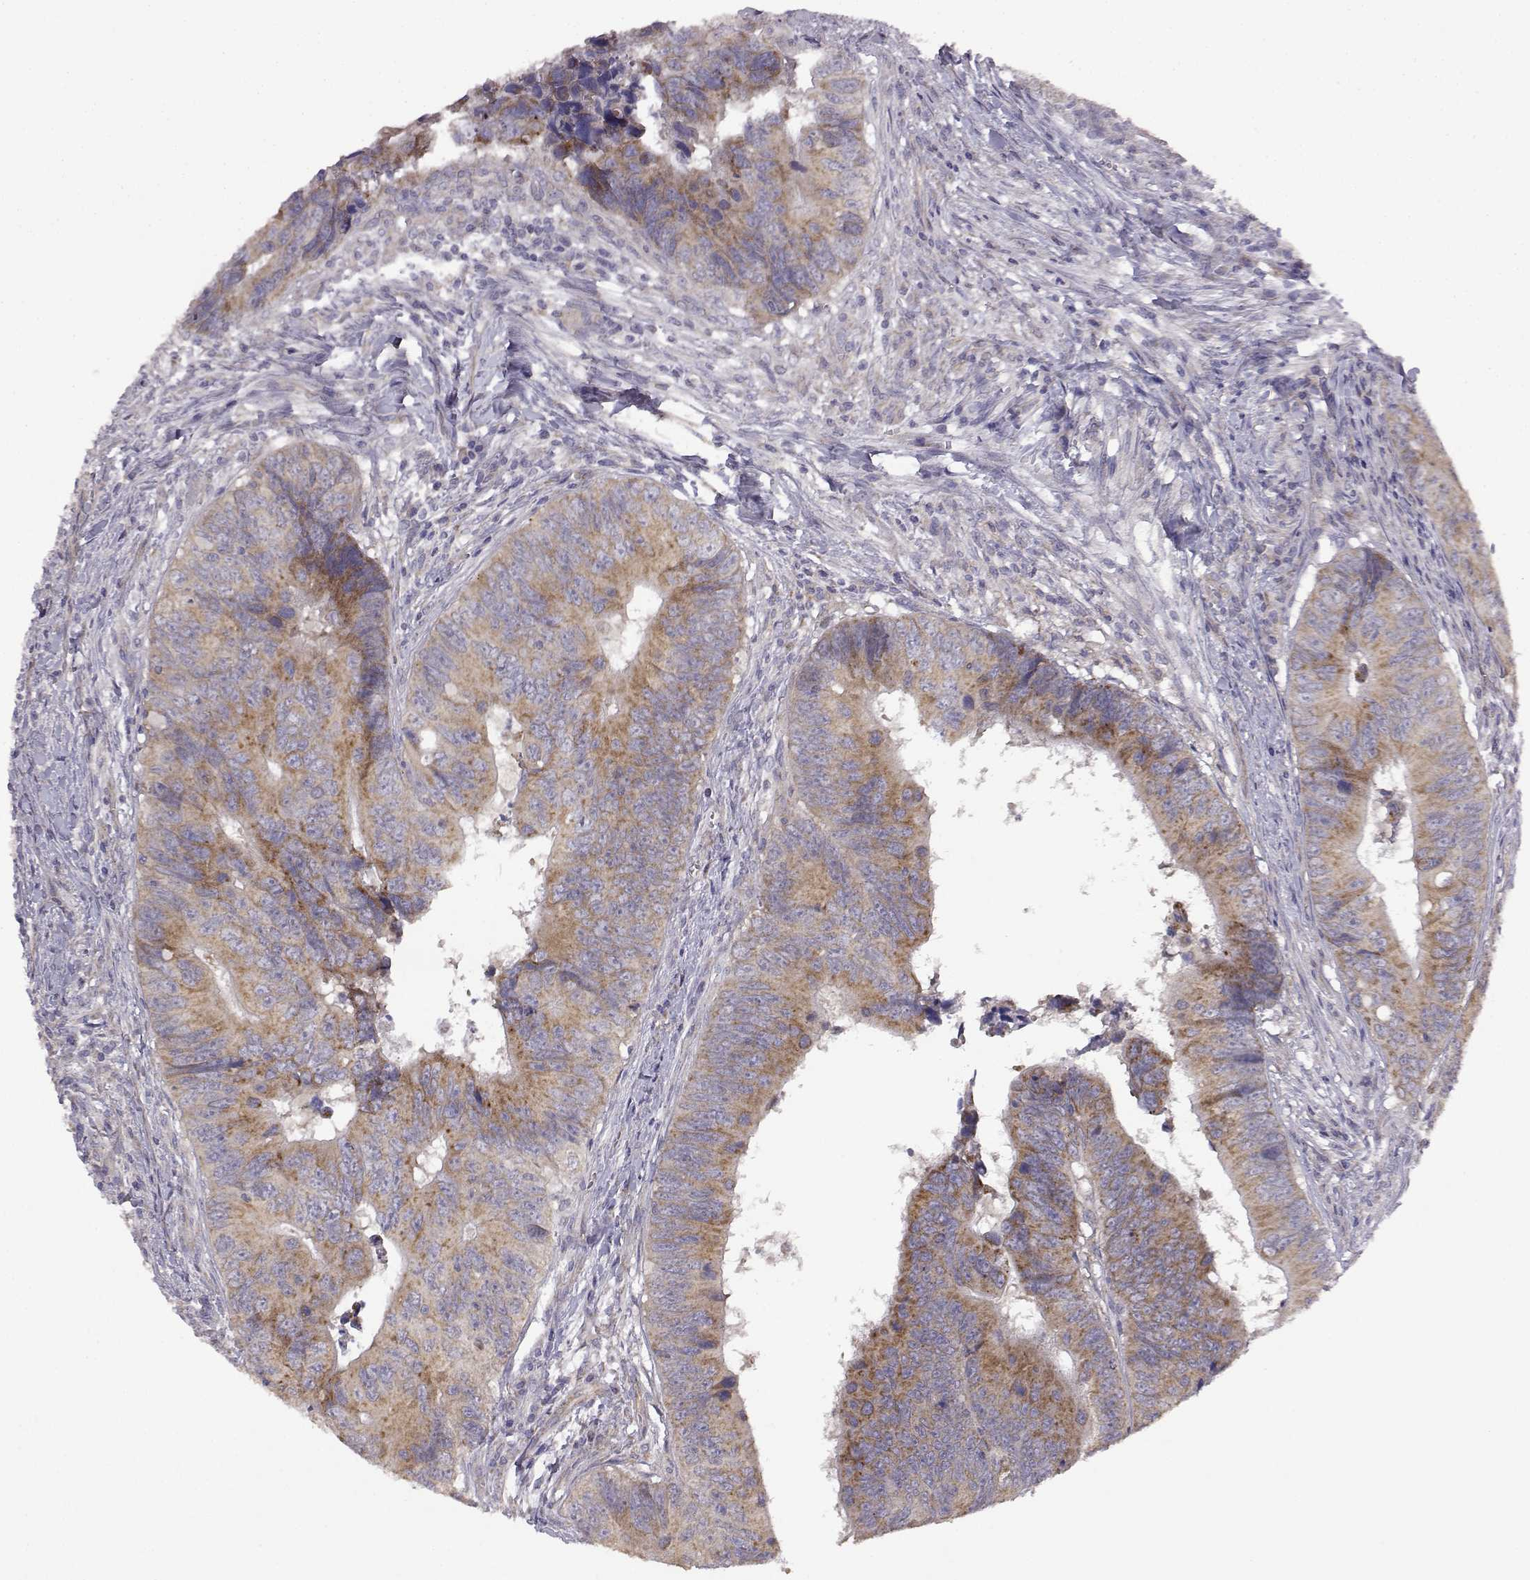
{"staining": {"intensity": "moderate", "quantity": ">75%", "location": "cytoplasmic/membranous"}, "tissue": "colorectal cancer", "cell_type": "Tumor cells", "image_type": "cancer", "snomed": [{"axis": "morphology", "description": "Adenocarcinoma, NOS"}, {"axis": "topography", "description": "Colon"}], "caption": "A brown stain highlights moderate cytoplasmic/membranous positivity of a protein in colorectal cancer (adenocarcinoma) tumor cells. (Brightfield microscopy of DAB IHC at high magnification).", "gene": "DDC", "patient": {"sex": "female", "age": 82}}